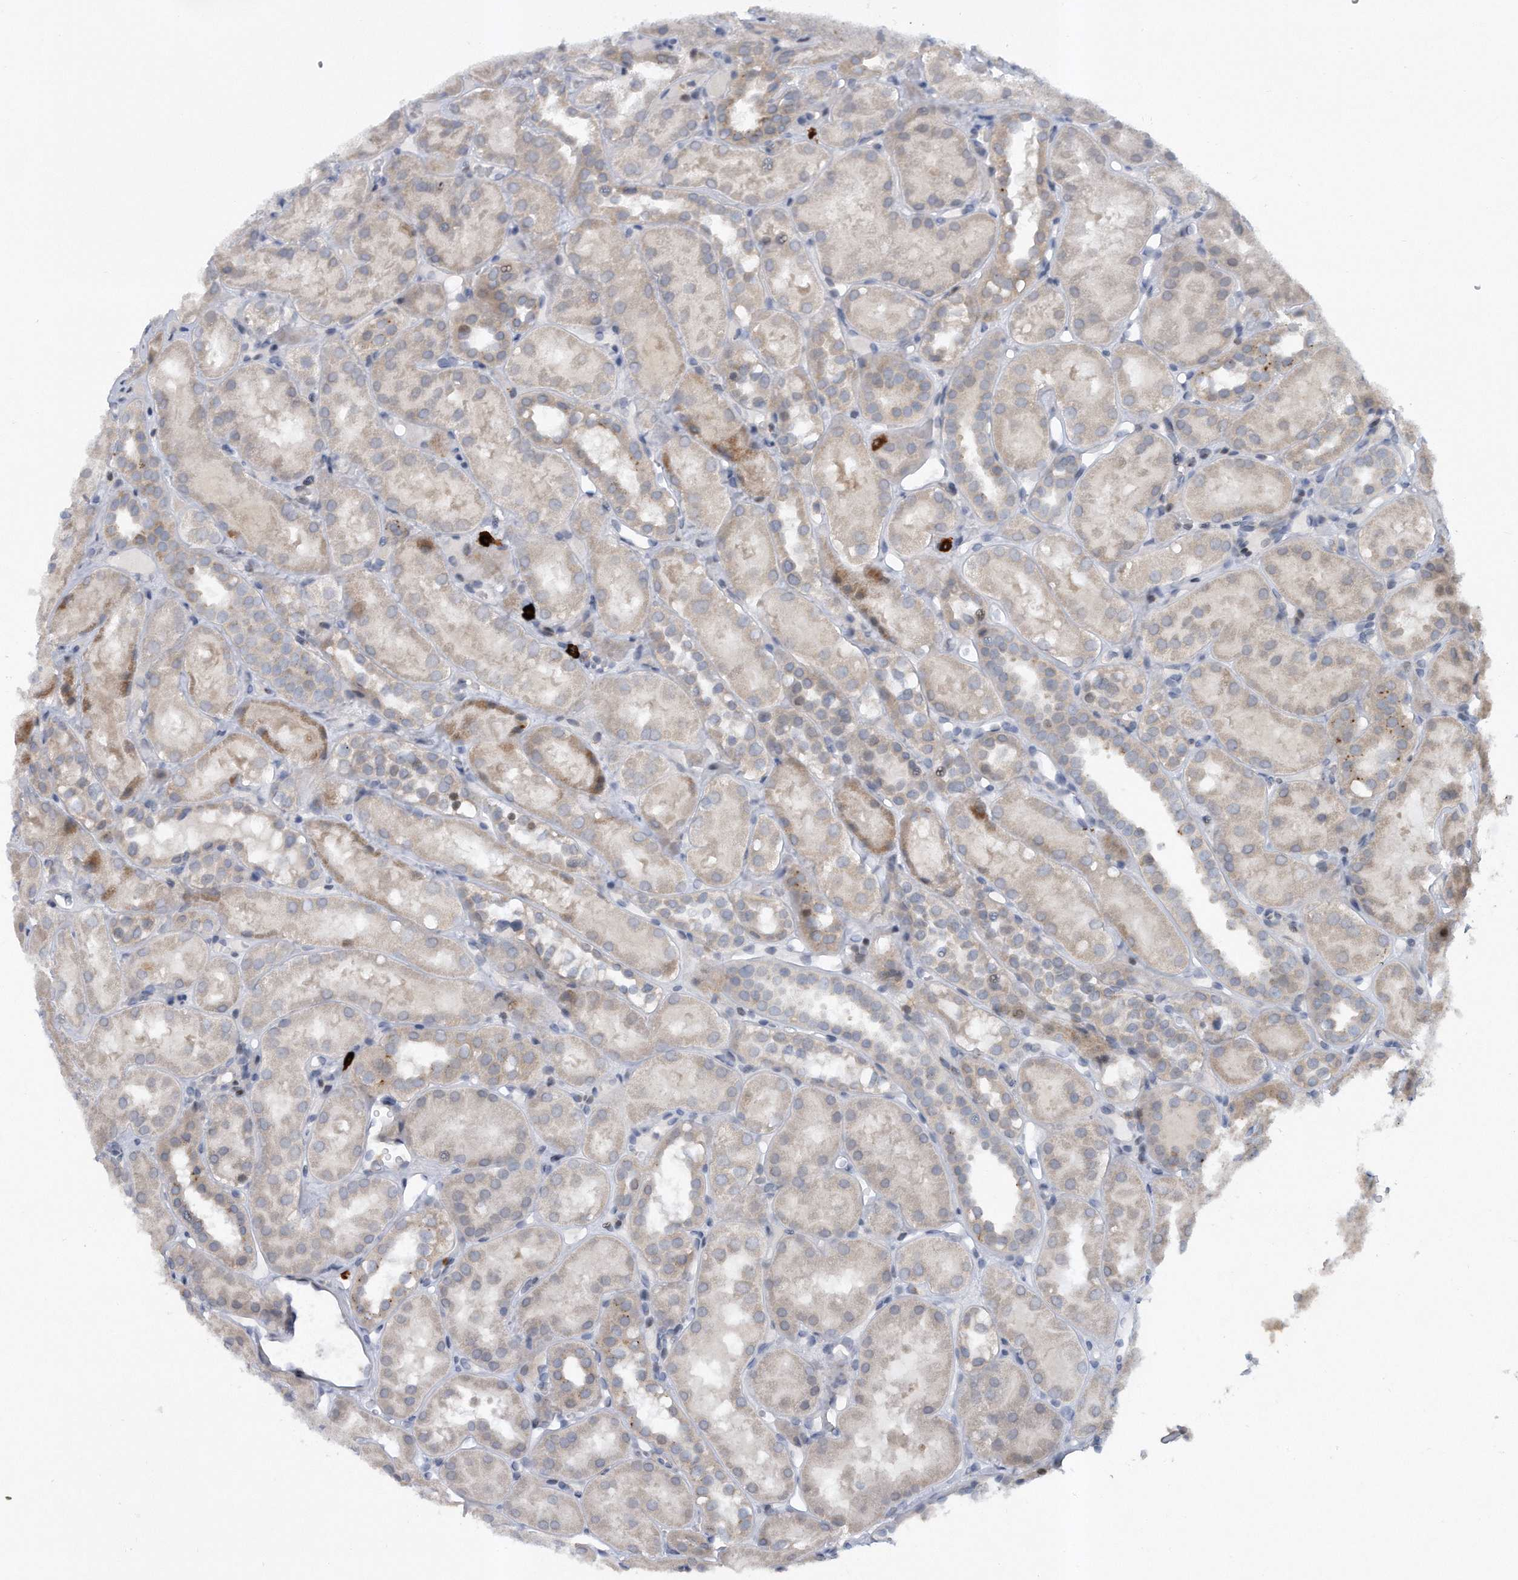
{"staining": {"intensity": "weak", "quantity": "<25%", "location": "cytoplasmic/membranous"}, "tissue": "kidney", "cell_type": "Cells in glomeruli", "image_type": "normal", "snomed": [{"axis": "morphology", "description": "Normal tissue, NOS"}, {"axis": "topography", "description": "Kidney"}], "caption": "Human kidney stained for a protein using IHC exhibits no expression in cells in glomeruli.", "gene": "PGBD2", "patient": {"sex": "male", "age": 16}}